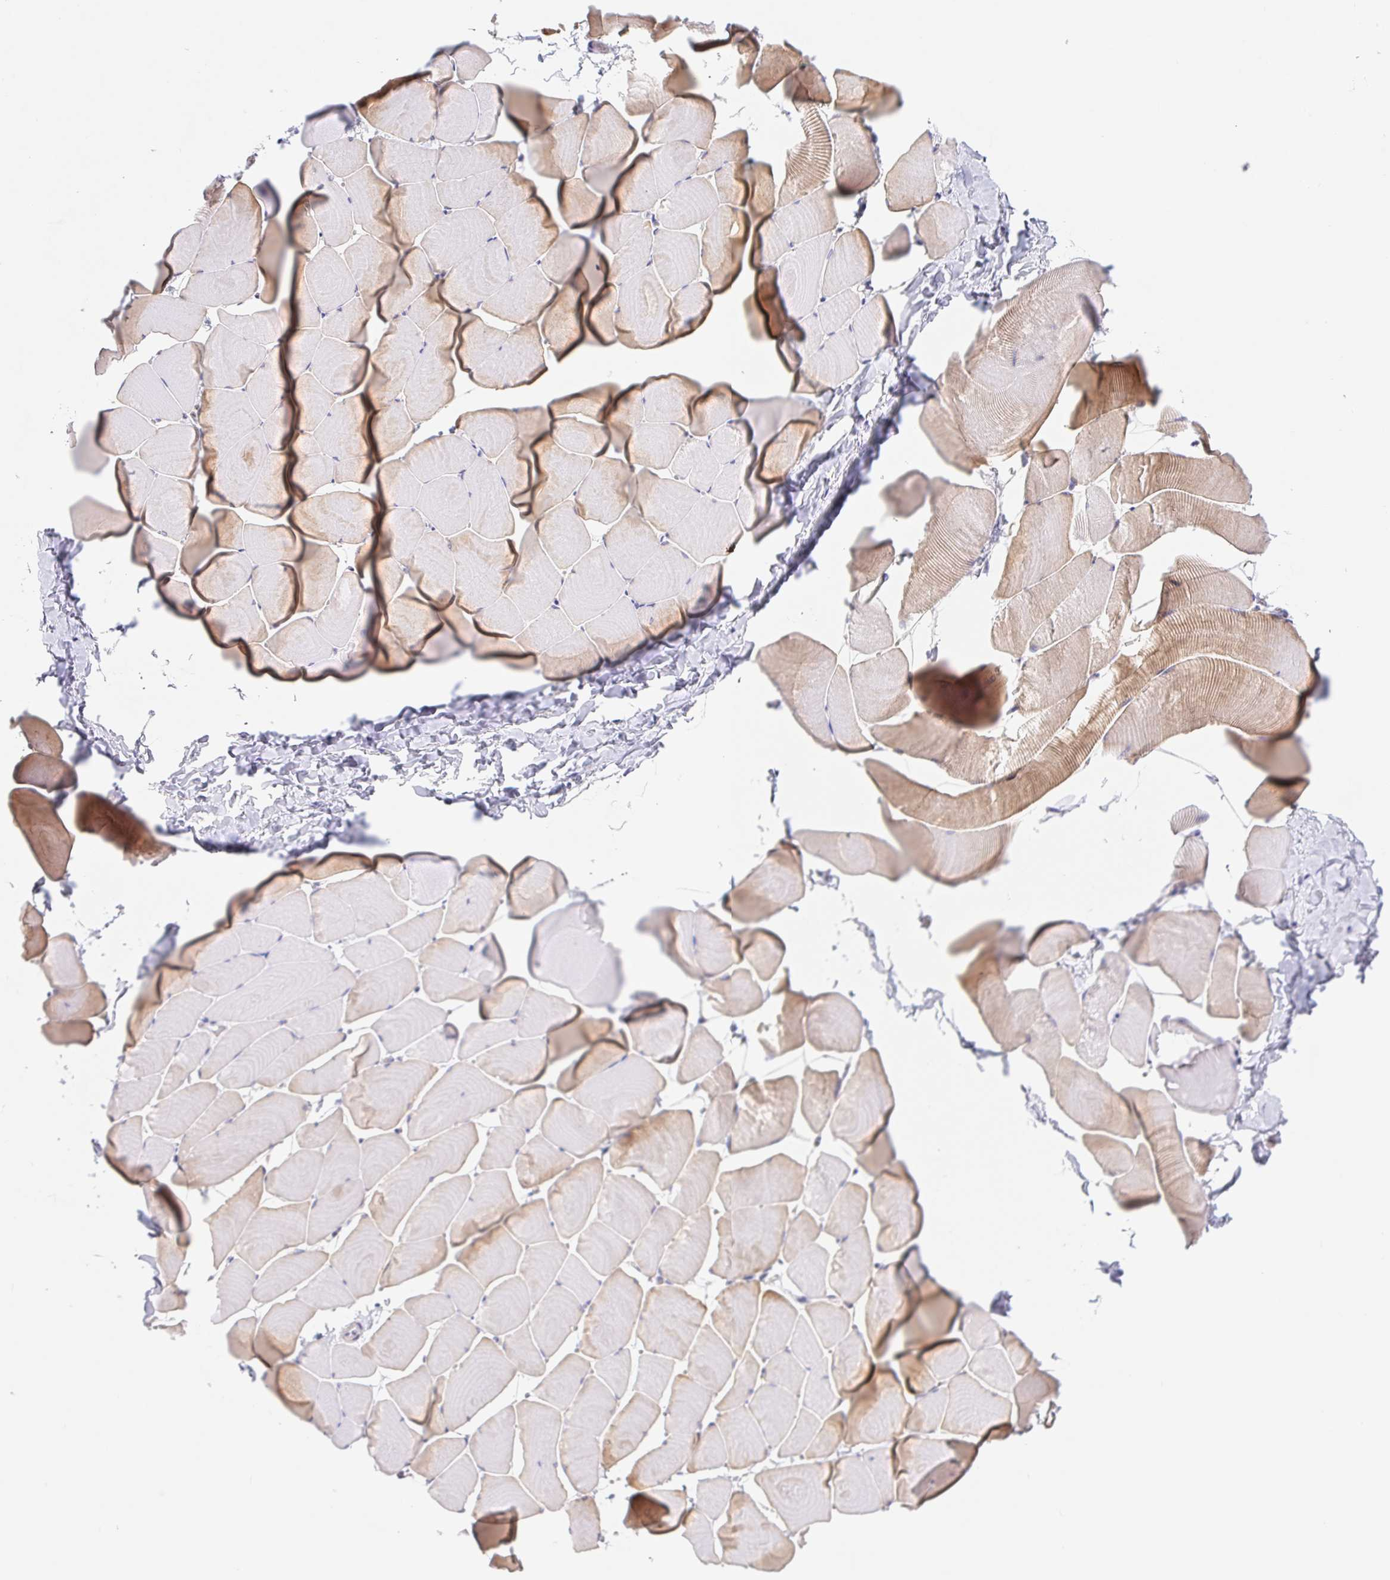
{"staining": {"intensity": "weak", "quantity": "25%-75%", "location": "cytoplasmic/membranous"}, "tissue": "skeletal muscle", "cell_type": "Myocytes", "image_type": "normal", "snomed": [{"axis": "morphology", "description": "Normal tissue, NOS"}, {"axis": "topography", "description": "Skeletal muscle"}], "caption": "Brown immunohistochemical staining in normal skeletal muscle displays weak cytoplasmic/membranous expression in approximately 25%-75% of myocytes. (Stains: DAB in brown, nuclei in blue, Microscopy: brightfield microscopy at high magnification).", "gene": "L3MBTL4", "patient": {"sex": "male", "age": 25}}